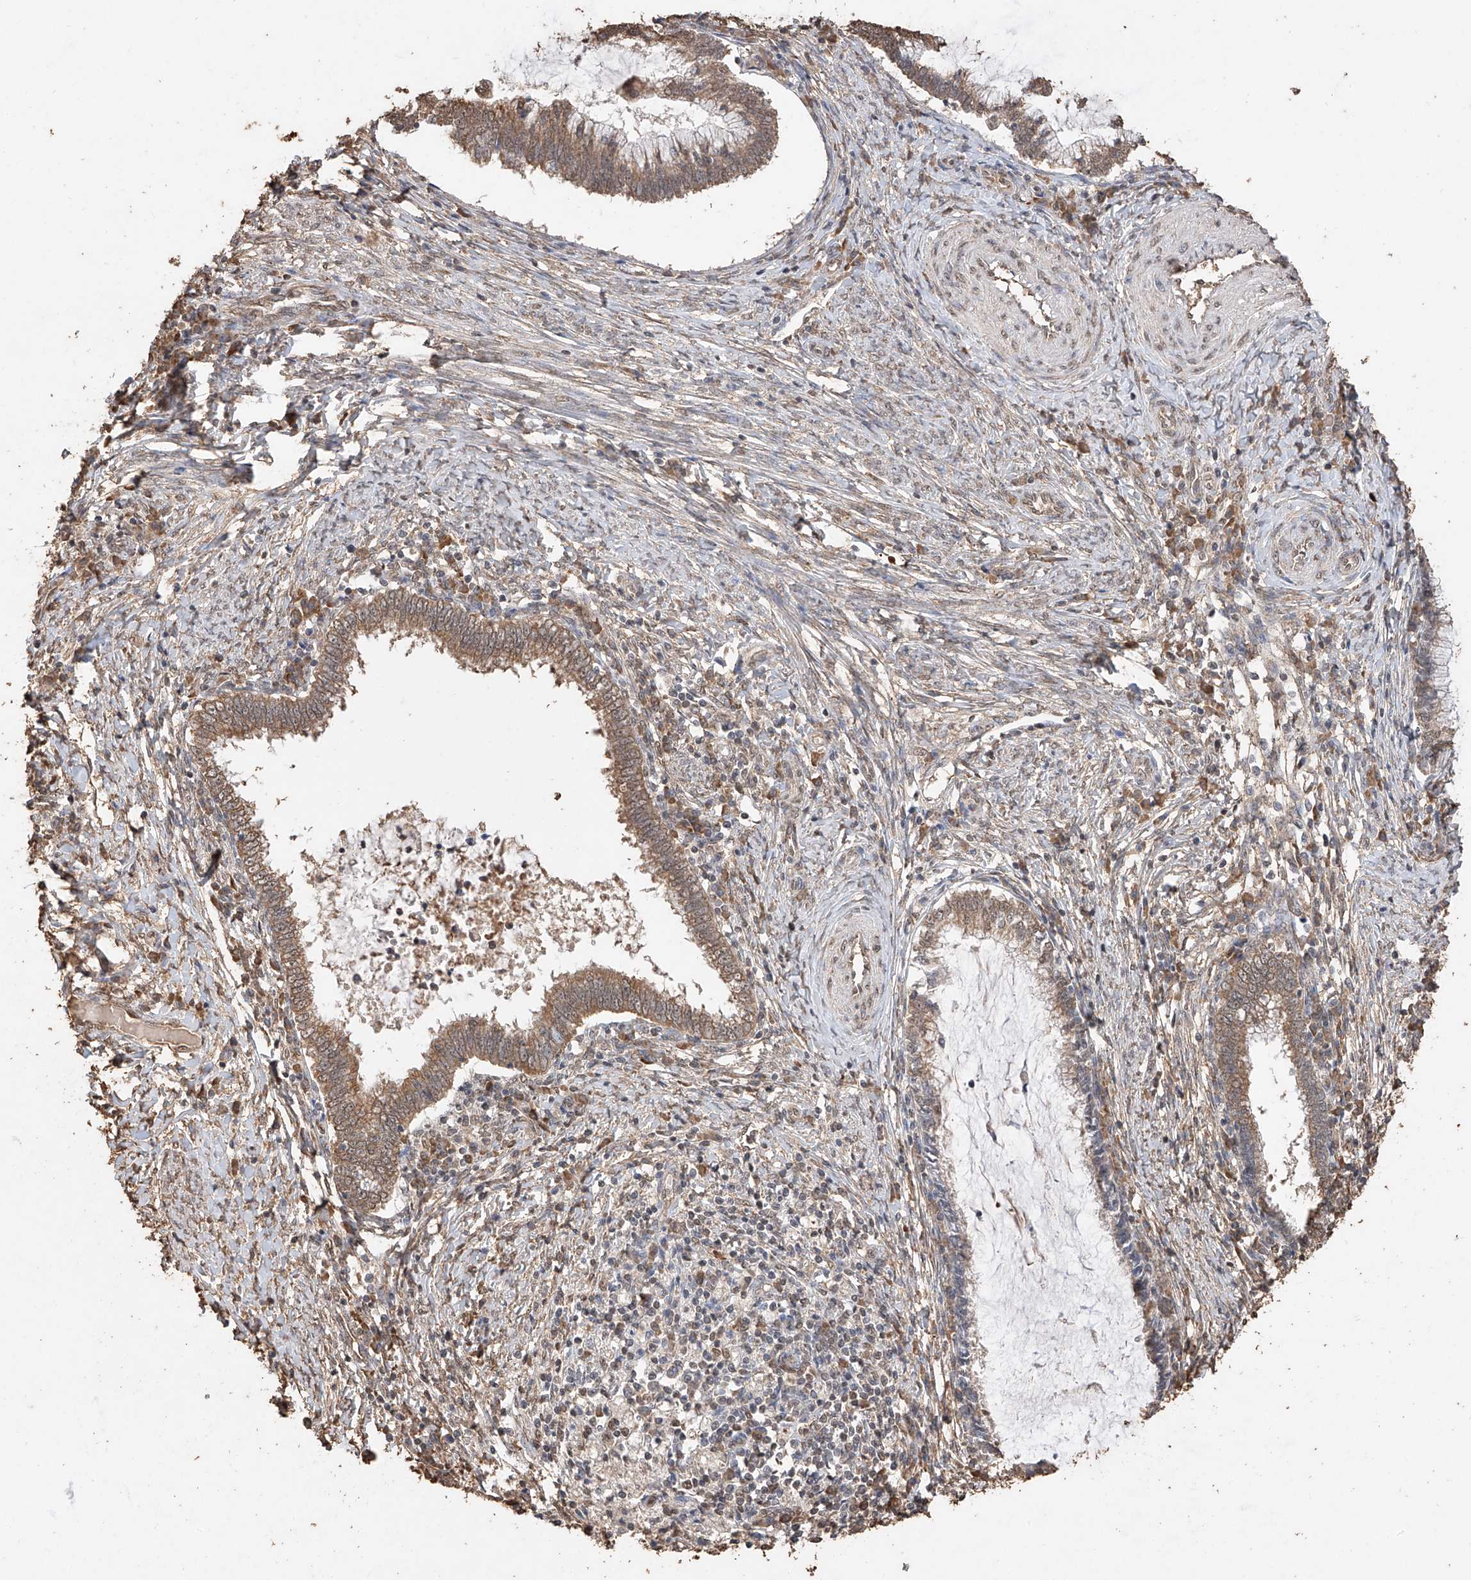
{"staining": {"intensity": "moderate", "quantity": ">75%", "location": "cytoplasmic/membranous"}, "tissue": "cervical cancer", "cell_type": "Tumor cells", "image_type": "cancer", "snomed": [{"axis": "morphology", "description": "Adenocarcinoma, NOS"}, {"axis": "topography", "description": "Cervix"}], "caption": "IHC image of adenocarcinoma (cervical) stained for a protein (brown), which displays medium levels of moderate cytoplasmic/membranous expression in about >75% of tumor cells.", "gene": "ELOVL1", "patient": {"sex": "female", "age": 36}}